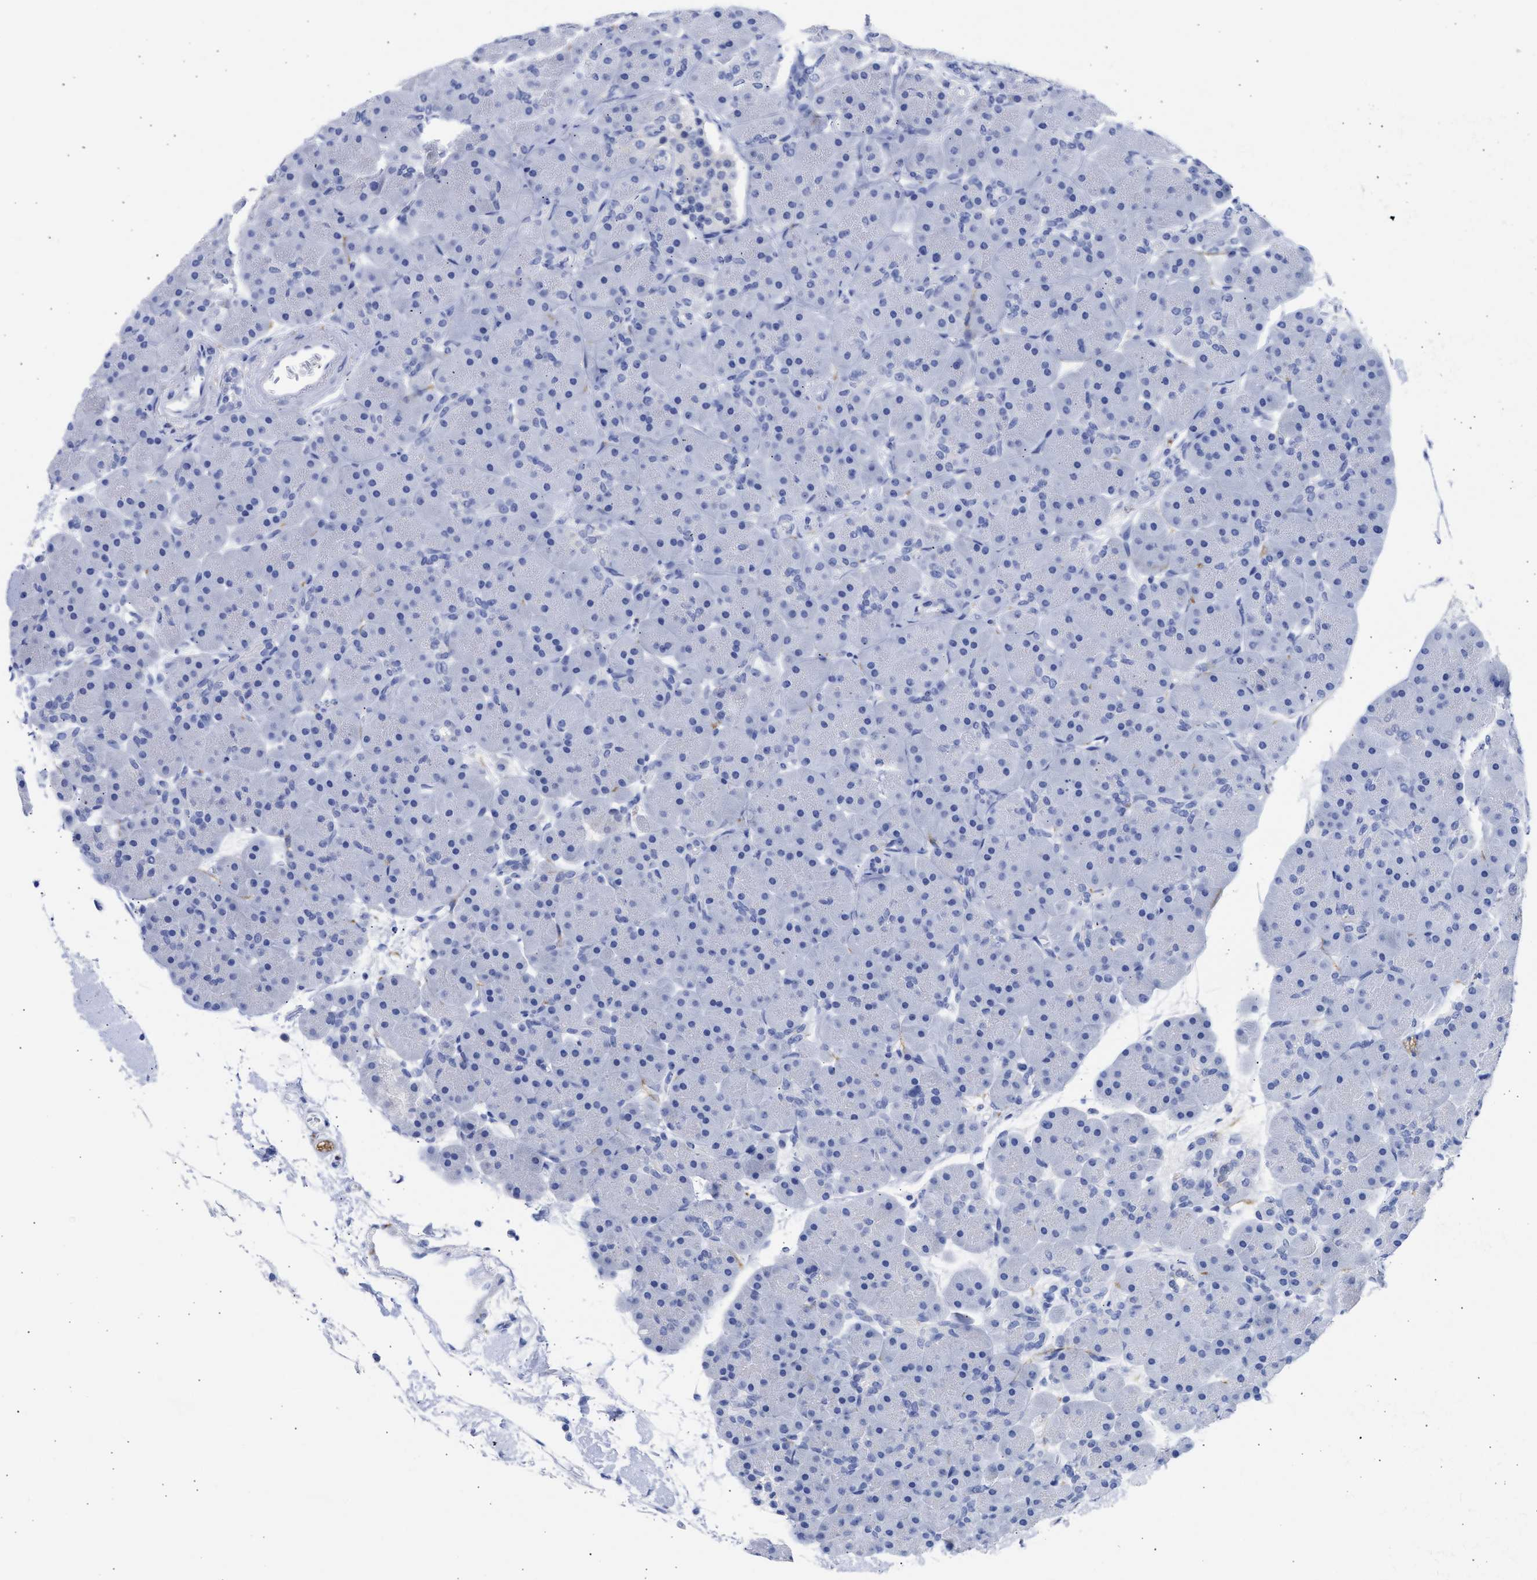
{"staining": {"intensity": "negative", "quantity": "none", "location": "none"}, "tissue": "pancreas", "cell_type": "Exocrine glandular cells", "image_type": "normal", "snomed": [{"axis": "morphology", "description": "Normal tissue, NOS"}, {"axis": "topography", "description": "Pancreas"}], "caption": "DAB immunohistochemical staining of normal pancreas reveals no significant expression in exocrine glandular cells.", "gene": "NCAM1", "patient": {"sex": "male", "age": 66}}